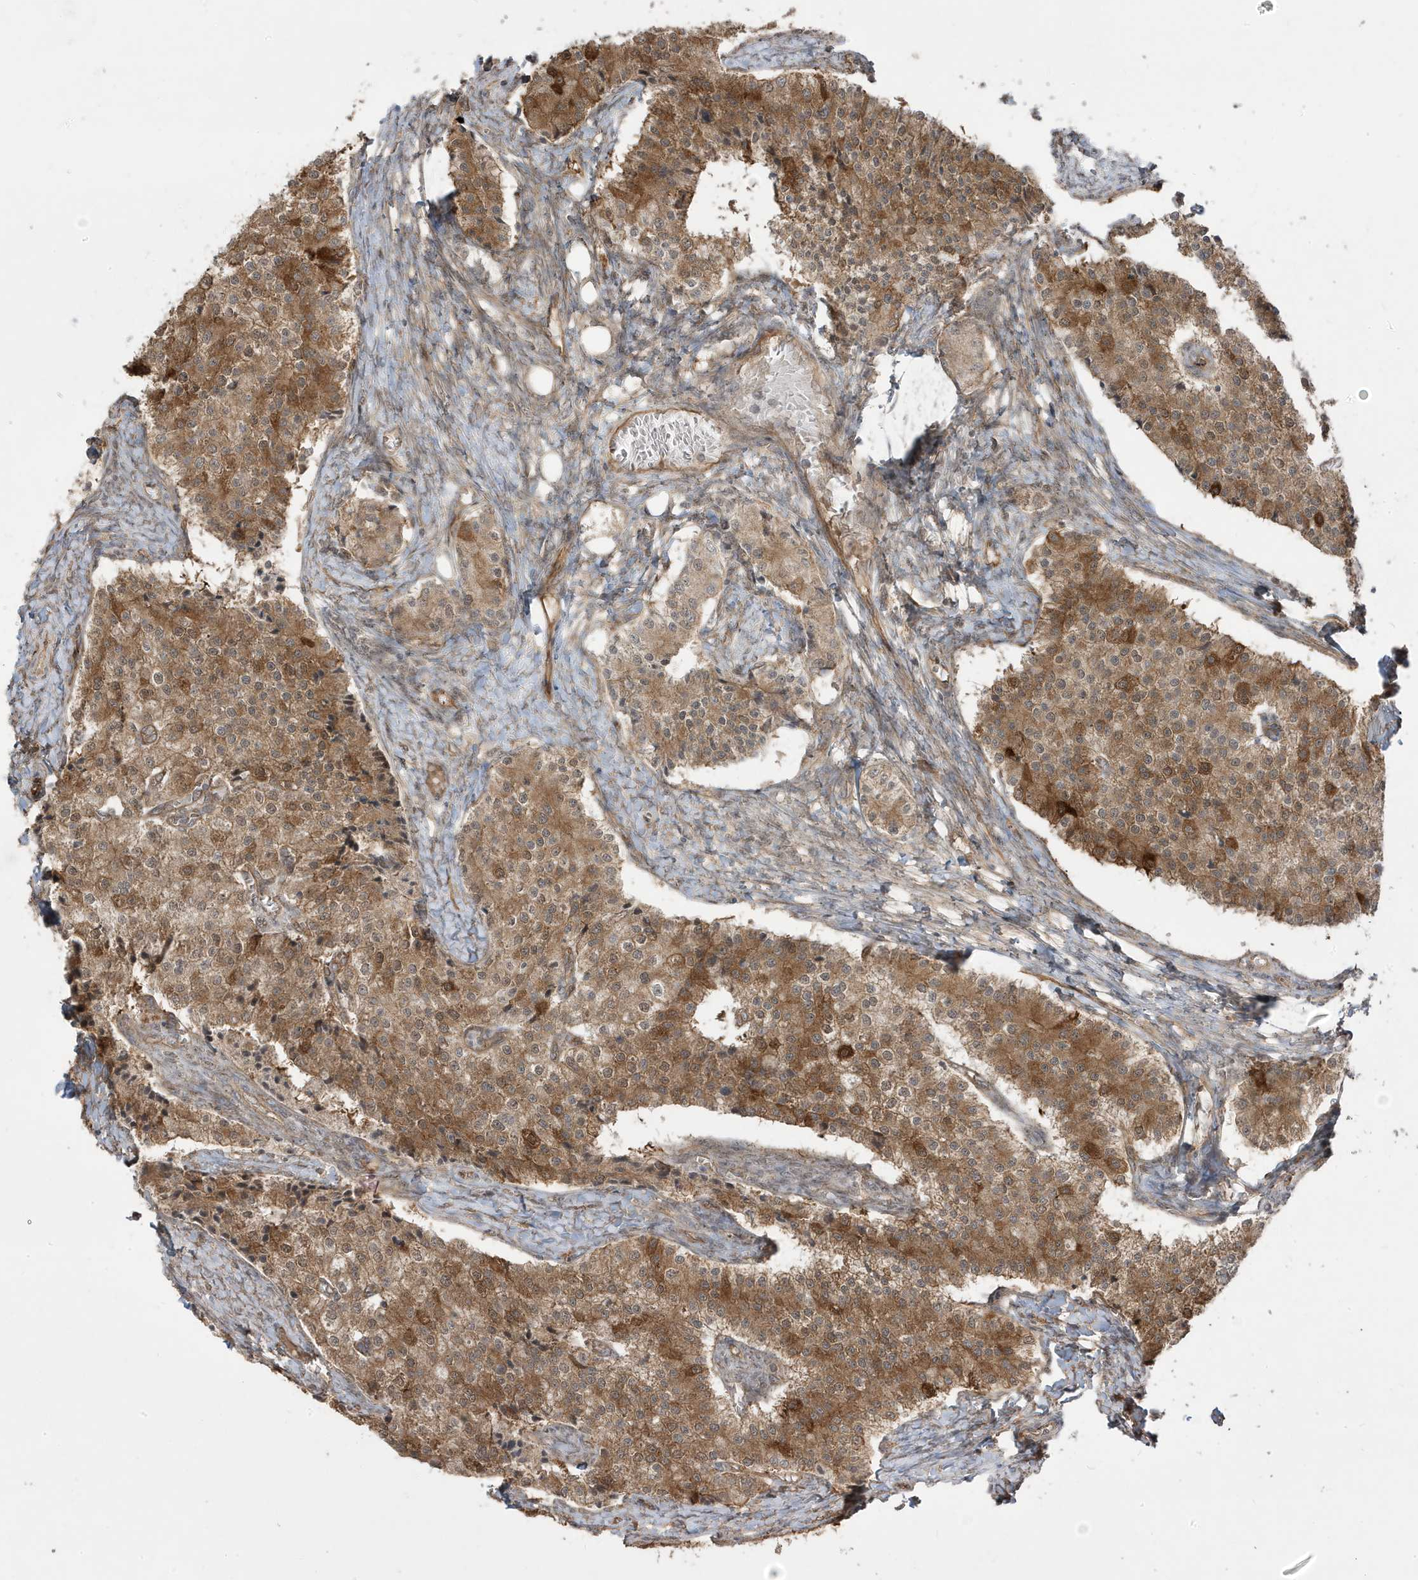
{"staining": {"intensity": "moderate", "quantity": ">75%", "location": "cytoplasmic/membranous"}, "tissue": "carcinoid", "cell_type": "Tumor cells", "image_type": "cancer", "snomed": [{"axis": "morphology", "description": "Carcinoid, malignant, NOS"}, {"axis": "topography", "description": "Colon"}], "caption": "DAB (3,3'-diaminobenzidine) immunohistochemical staining of human malignant carcinoid reveals moderate cytoplasmic/membranous protein expression in about >75% of tumor cells. (IHC, brightfield microscopy, high magnification).", "gene": "DNAJC12", "patient": {"sex": "female", "age": 52}}